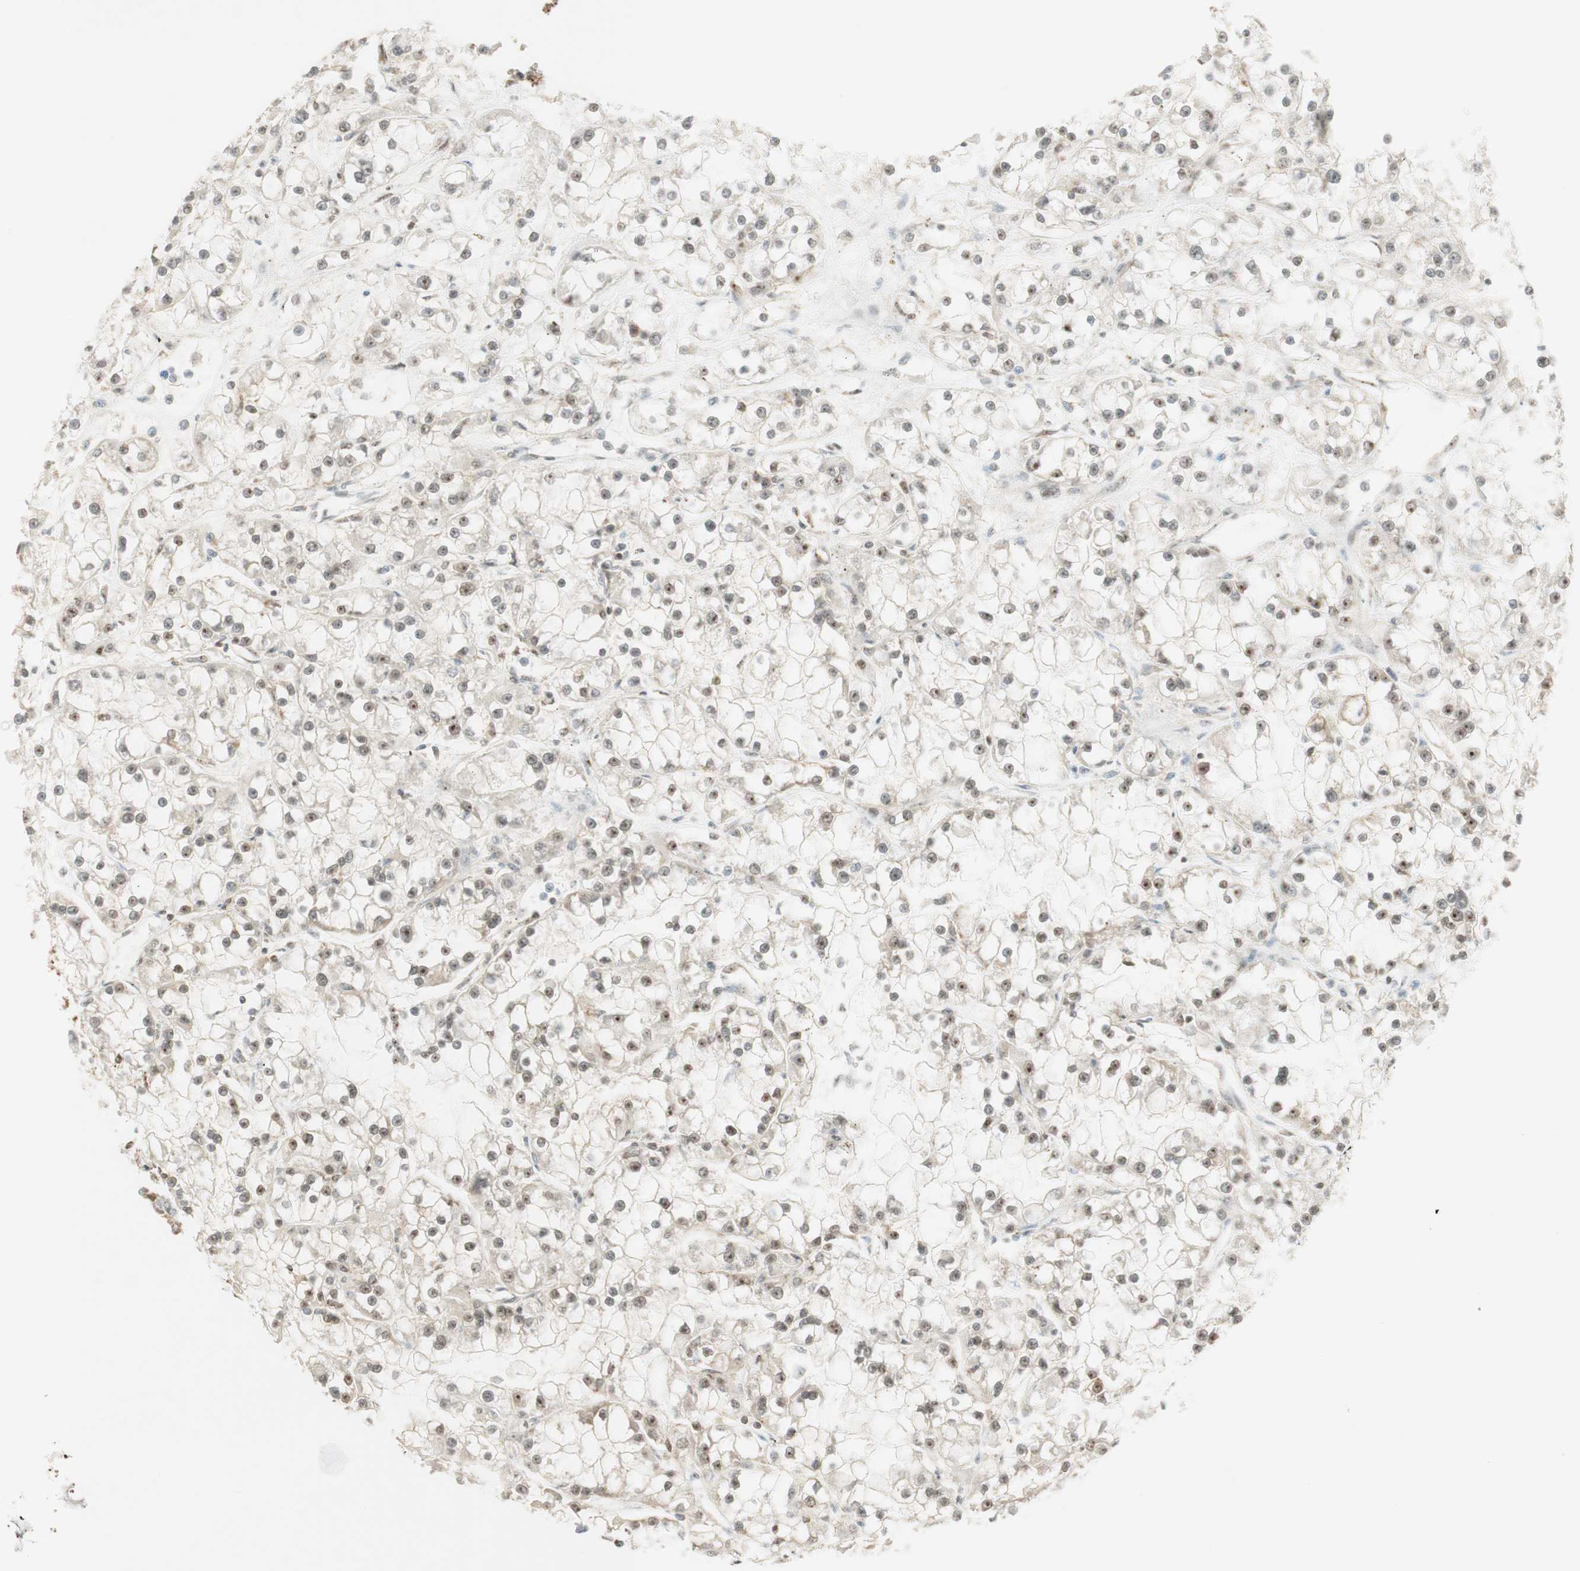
{"staining": {"intensity": "weak", "quantity": ">75%", "location": "nuclear"}, "tissue": "renal cancer", "cell_type": "Tumor cells", "image_type": "cancer", "snomed": [{"axis": "morphology", "description": "Adenocarcinoma, NOS"}, {"axis": "topography", "description": "Kidney"}], "caption": "Weak nuclear positivity for a protein is appreciated in approximately >75% of tumor cells of adenocarcinoma (renal) using immunohistochemistry.", "gene": "ZNF782", "patient": {"sex": "female", "age": 52}}